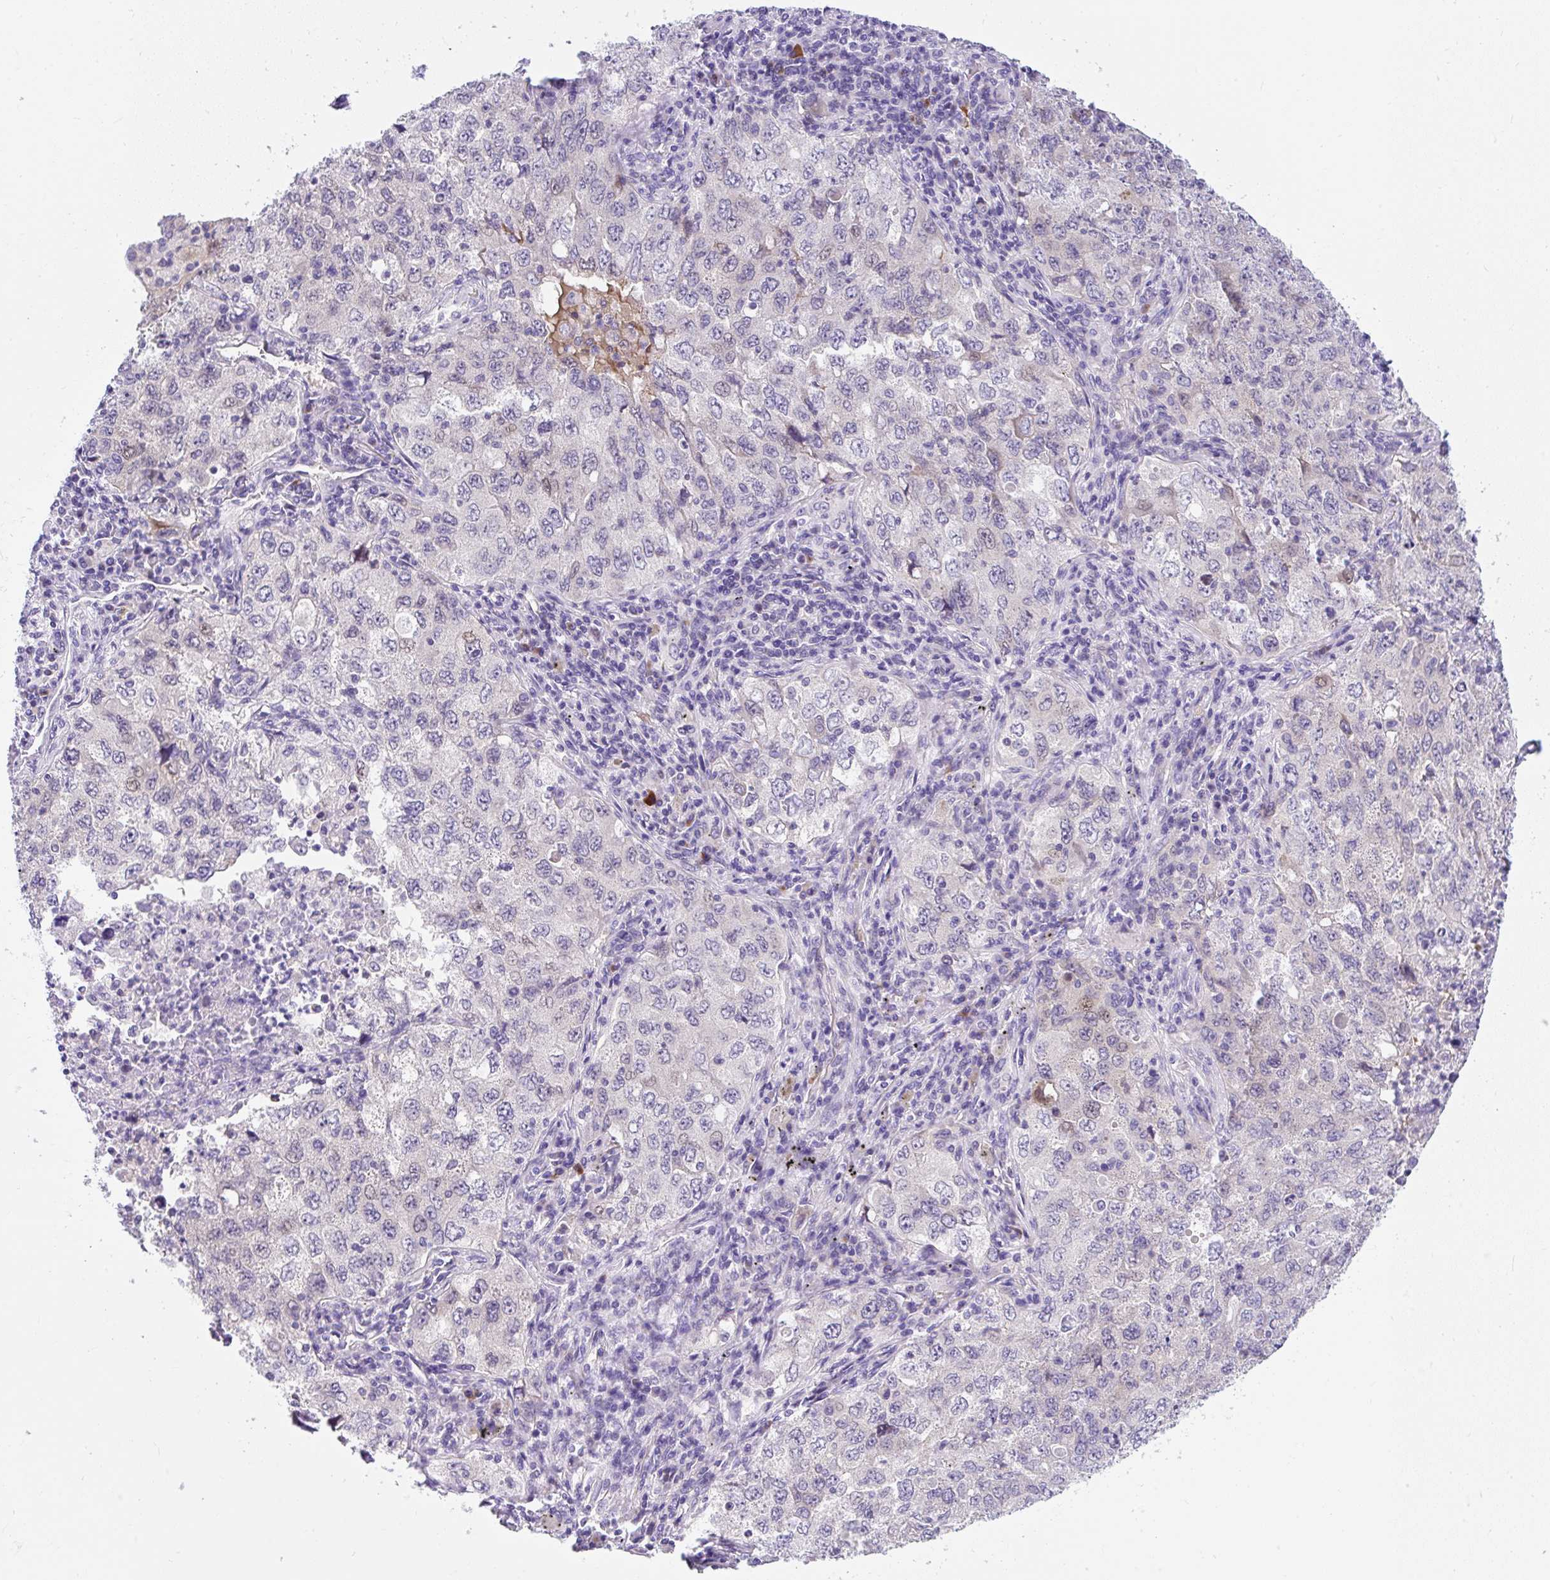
{"staining": {"intensity": "negative", "quantity": "none", "location": "none"}, "tissue": "lung cancer", "cell_type": "Tumor cells", "image_type": "cancer", "snomed": [{"axis": "morphology", "description": "Adenocarcinoma, NOS"}, {"axis": "topography", "description": "Lung"}], "caption": "Human lung cancer (adenocarcinoma) stained for a protein using IHC reveals no positivity in tumor cells.", "gene": "GOLGA8A", "patient": {"sex": "female", "age": 57}}